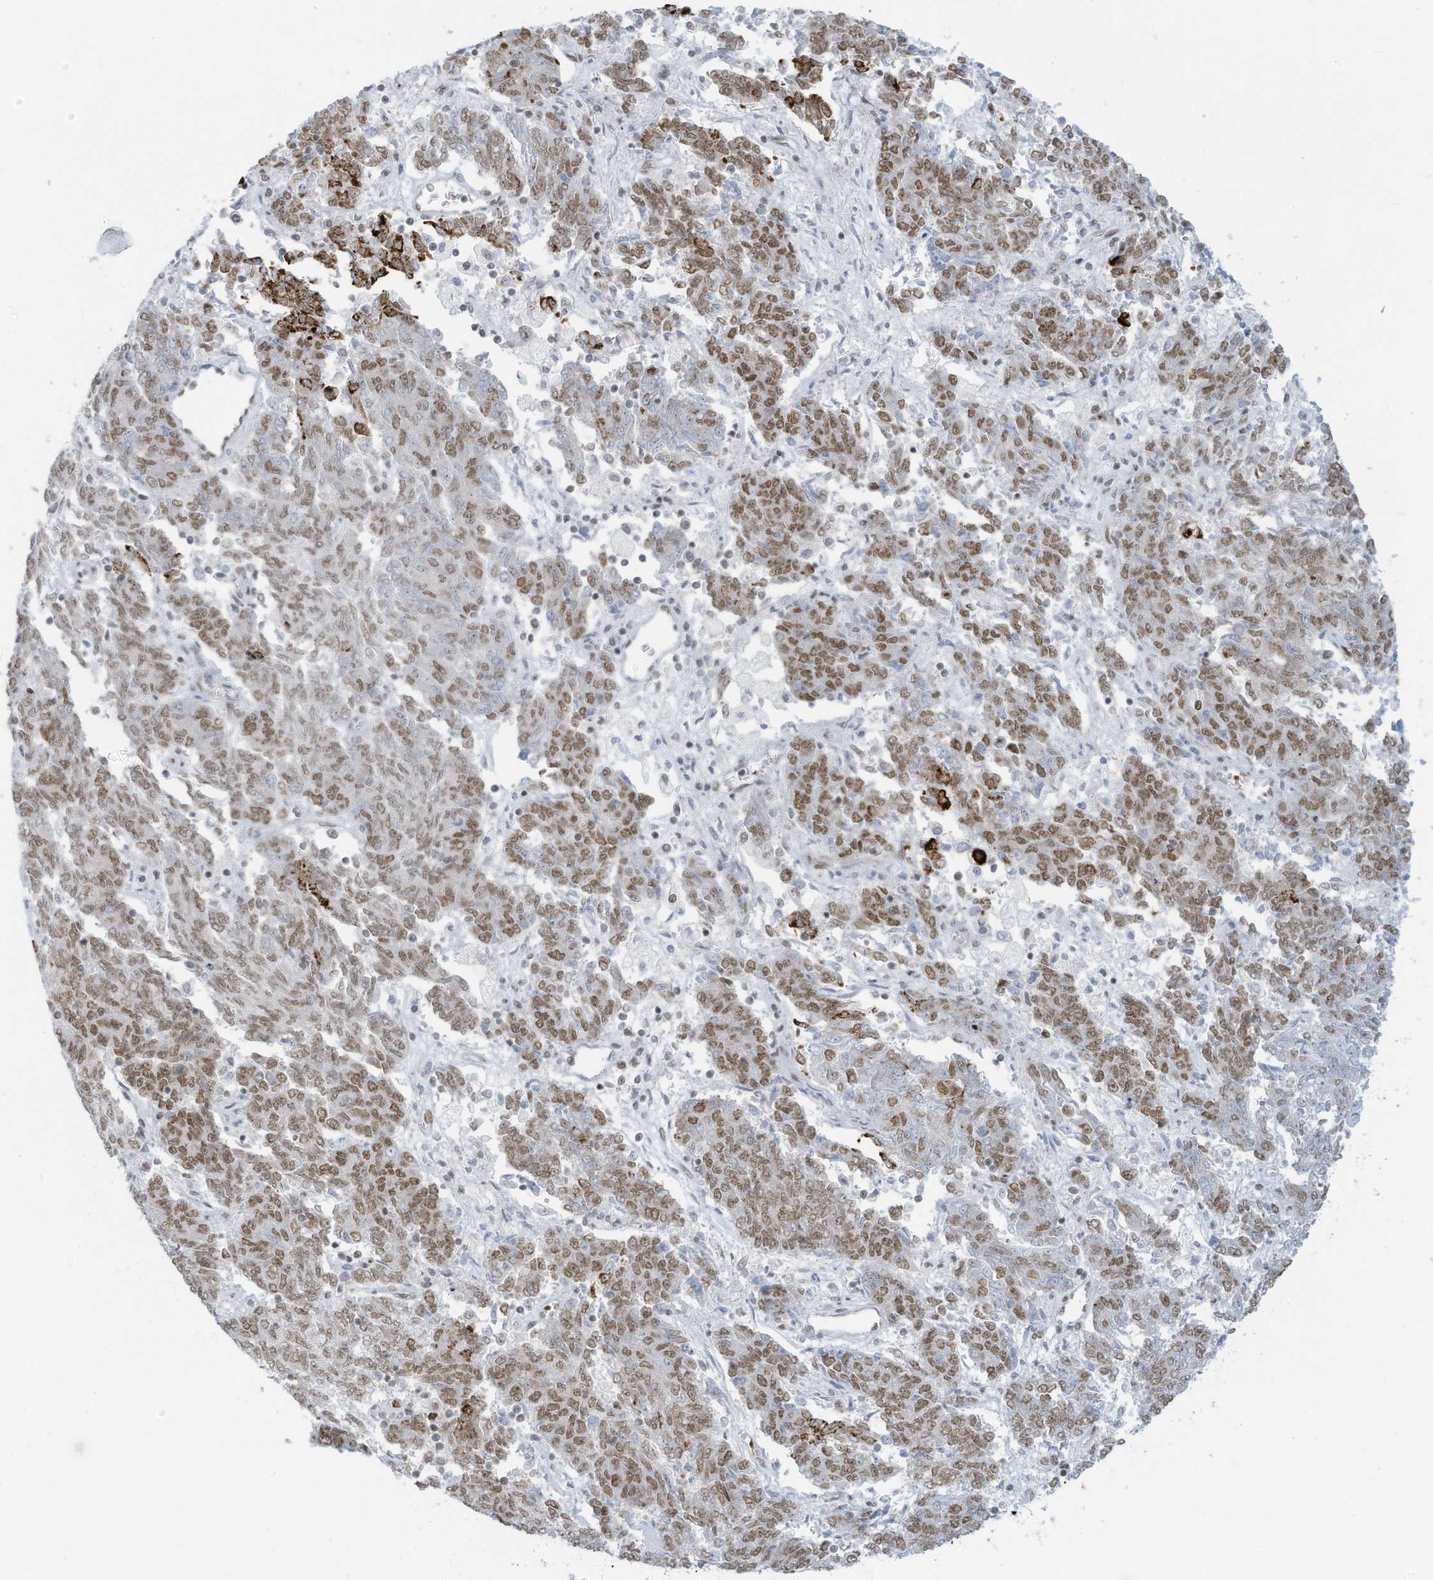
{"staining": {"intensity": "moderate", "quantity": ">75%", "location": "cytoplasmic/membranous,nuclear"}, "tissue": "endometrial cancer", "cell_type": "Tumor cells", "image_type": "cancer", "snomed": [{"axis": "morphology", "description": "Adenocarcinoma, NOS"}, {"axis": "topography", "description": "Endometrium"}], "caption": "A high-resolution histopathology image shows immunohistochemistry staining of endometrial cancer (adenocarcinoma), which exhibits moderate cytoplasmic/membranous and nuclear expression in about >75% of tumor cells.", "gene": "ECT2L", "patient": {"sex": "female", "age": 80}}